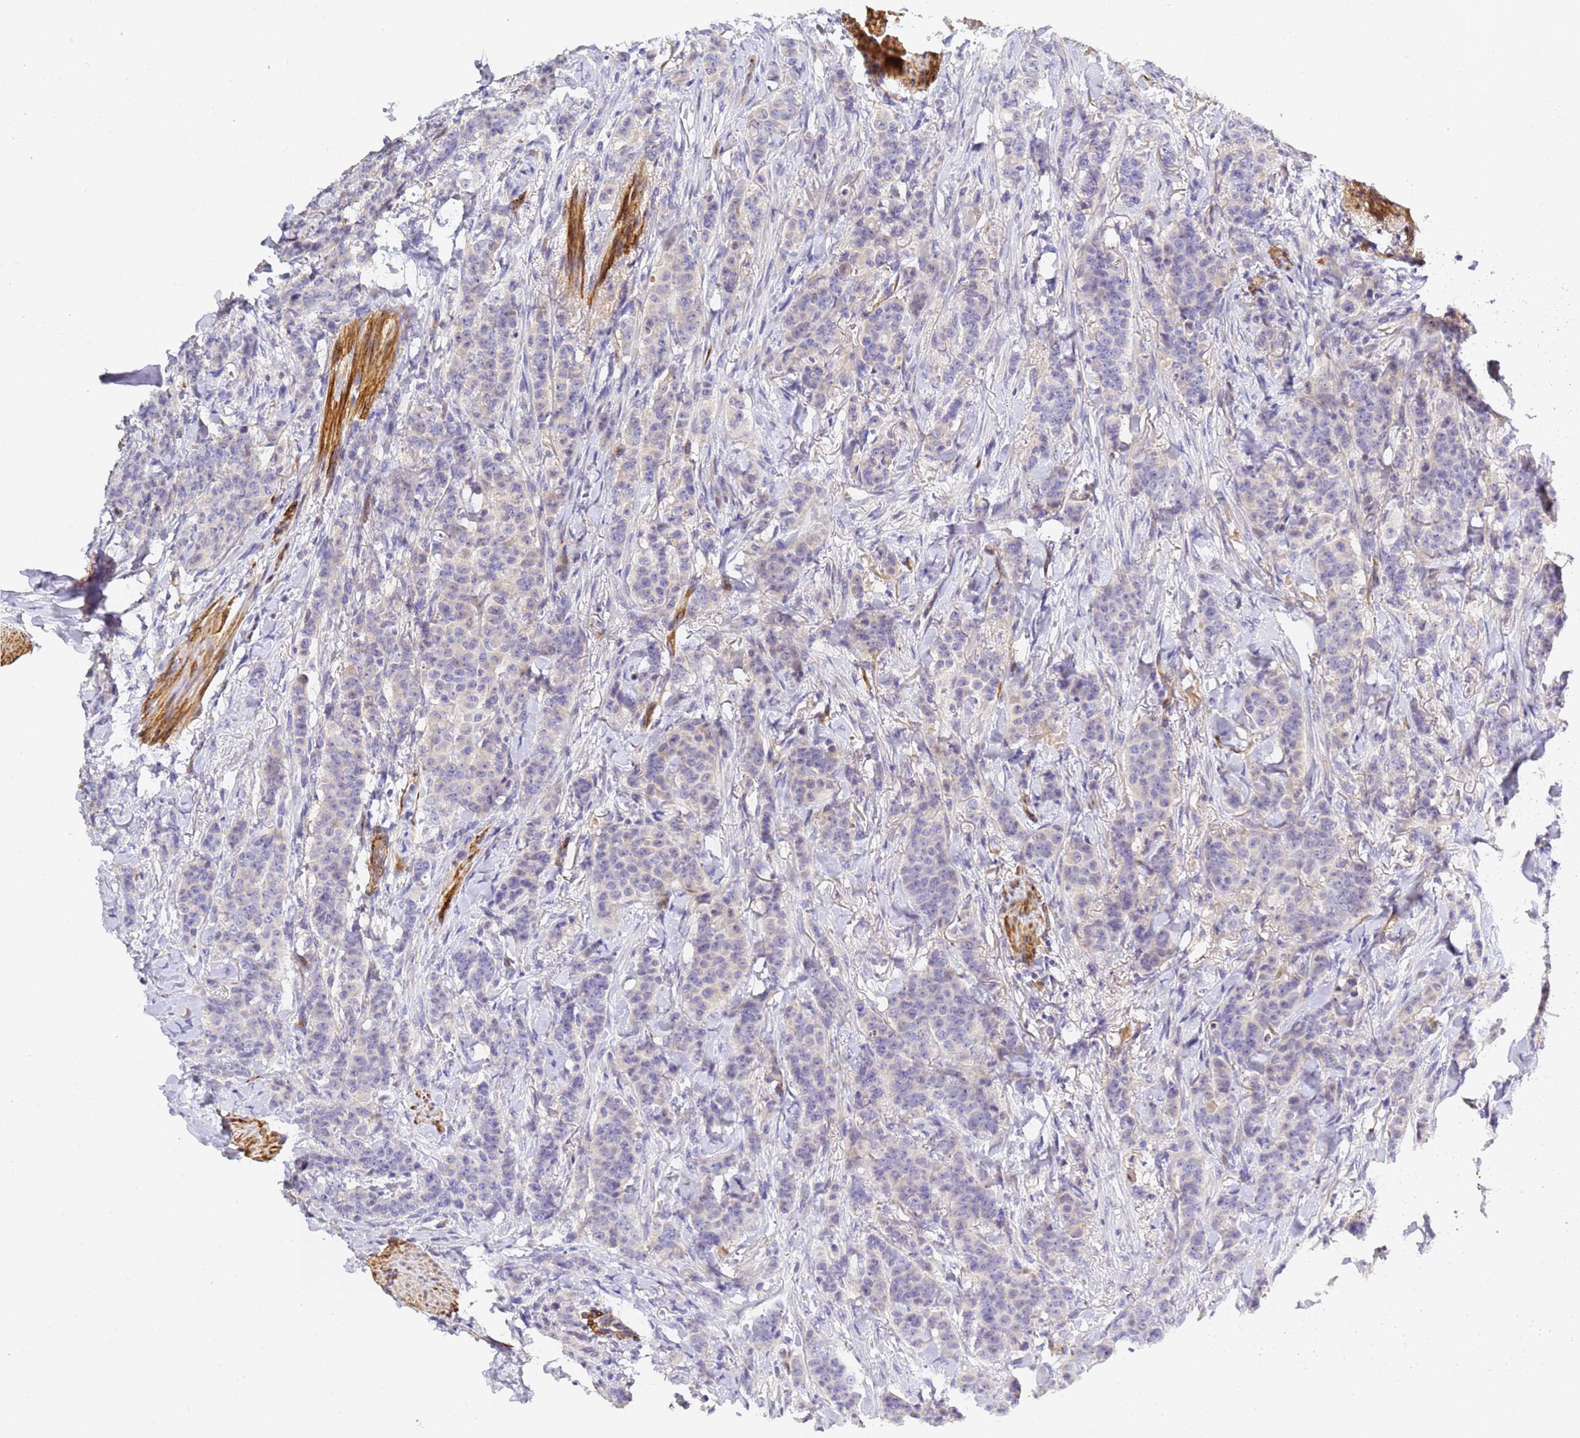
{"staining": {"intensity": "negative", "quantity": "none", "location": "none"}, "tissue": "breast cancer", "cell_type": "Tumor cells", "image_type": "cancer", "snomed": [{"axis": "morphology", "description": "Duct carcinoma"}, {"axis": "topography", "description": "Breast"}], "caption": "The micrograph shows no significant positivity in tumor cells of breast invasive ductal carcinoma.", "gene": "CFH", "patient": {"sex": "female", "age": 40}}